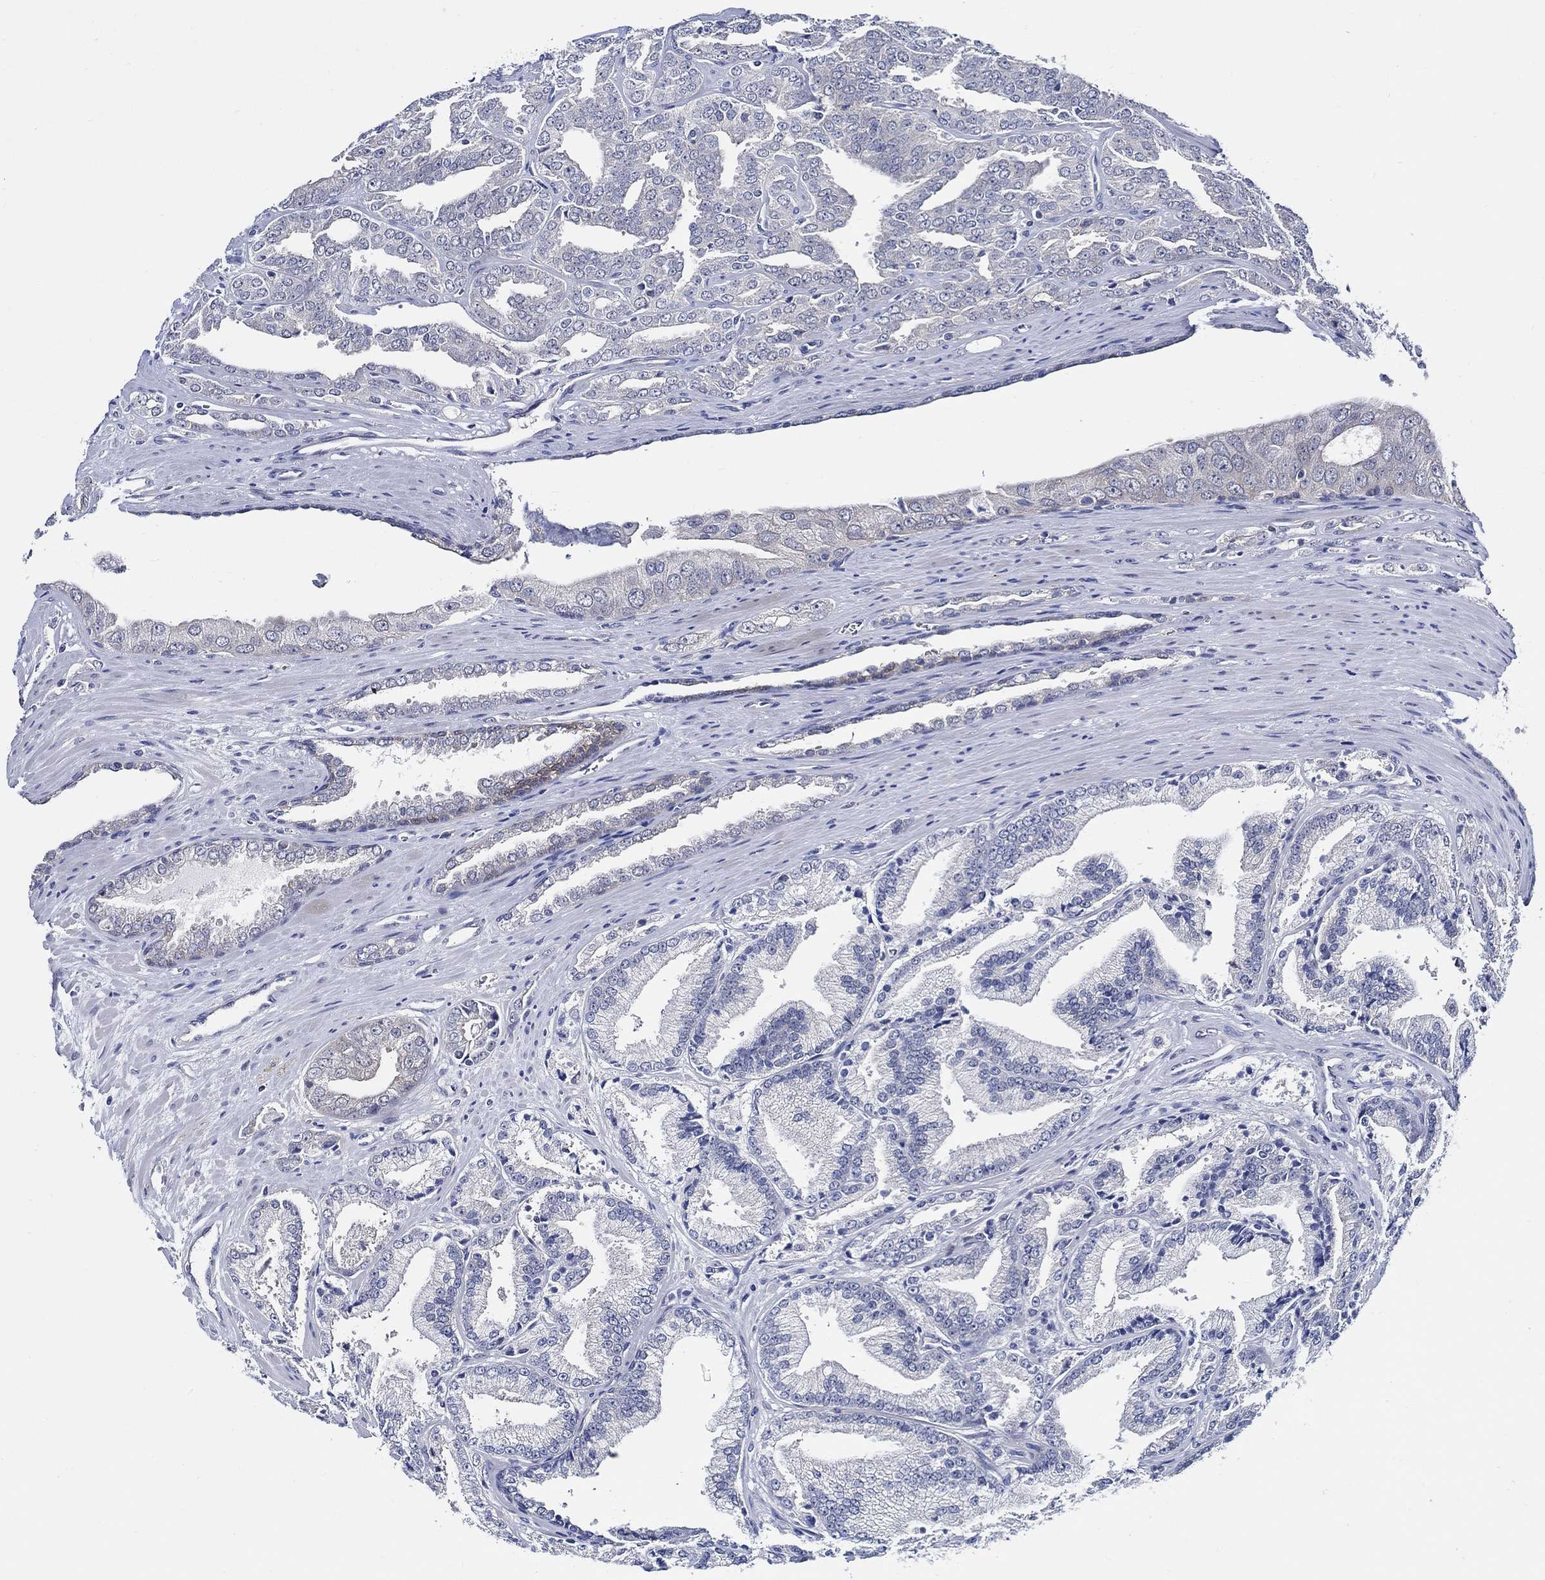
{"staining": {"intensity": "moderate", "quantity": "<25%", "location": "cytoplasmic/membranous"}, "tissue": "prostate cancer", "cell_type": "Tumor cells", "image_type": "cancer", "snomed": [{"axis": "morphology", "description": "Adenocarcinoma, NOS"}, {"axis": "morphology", "description": "Adenocarcinoma, High grade"}, {"axis": "topography", "description": "Prostate"}], "caption": "The histopathology image demonstrates staining of prostate high-grade adenocarcinoma, revealing moderate cytoplasmic/membranous protein staining (brown color) within tumor cells.", "gene": "C8orf48", "patient": {"sex": "male", "age": 70}}